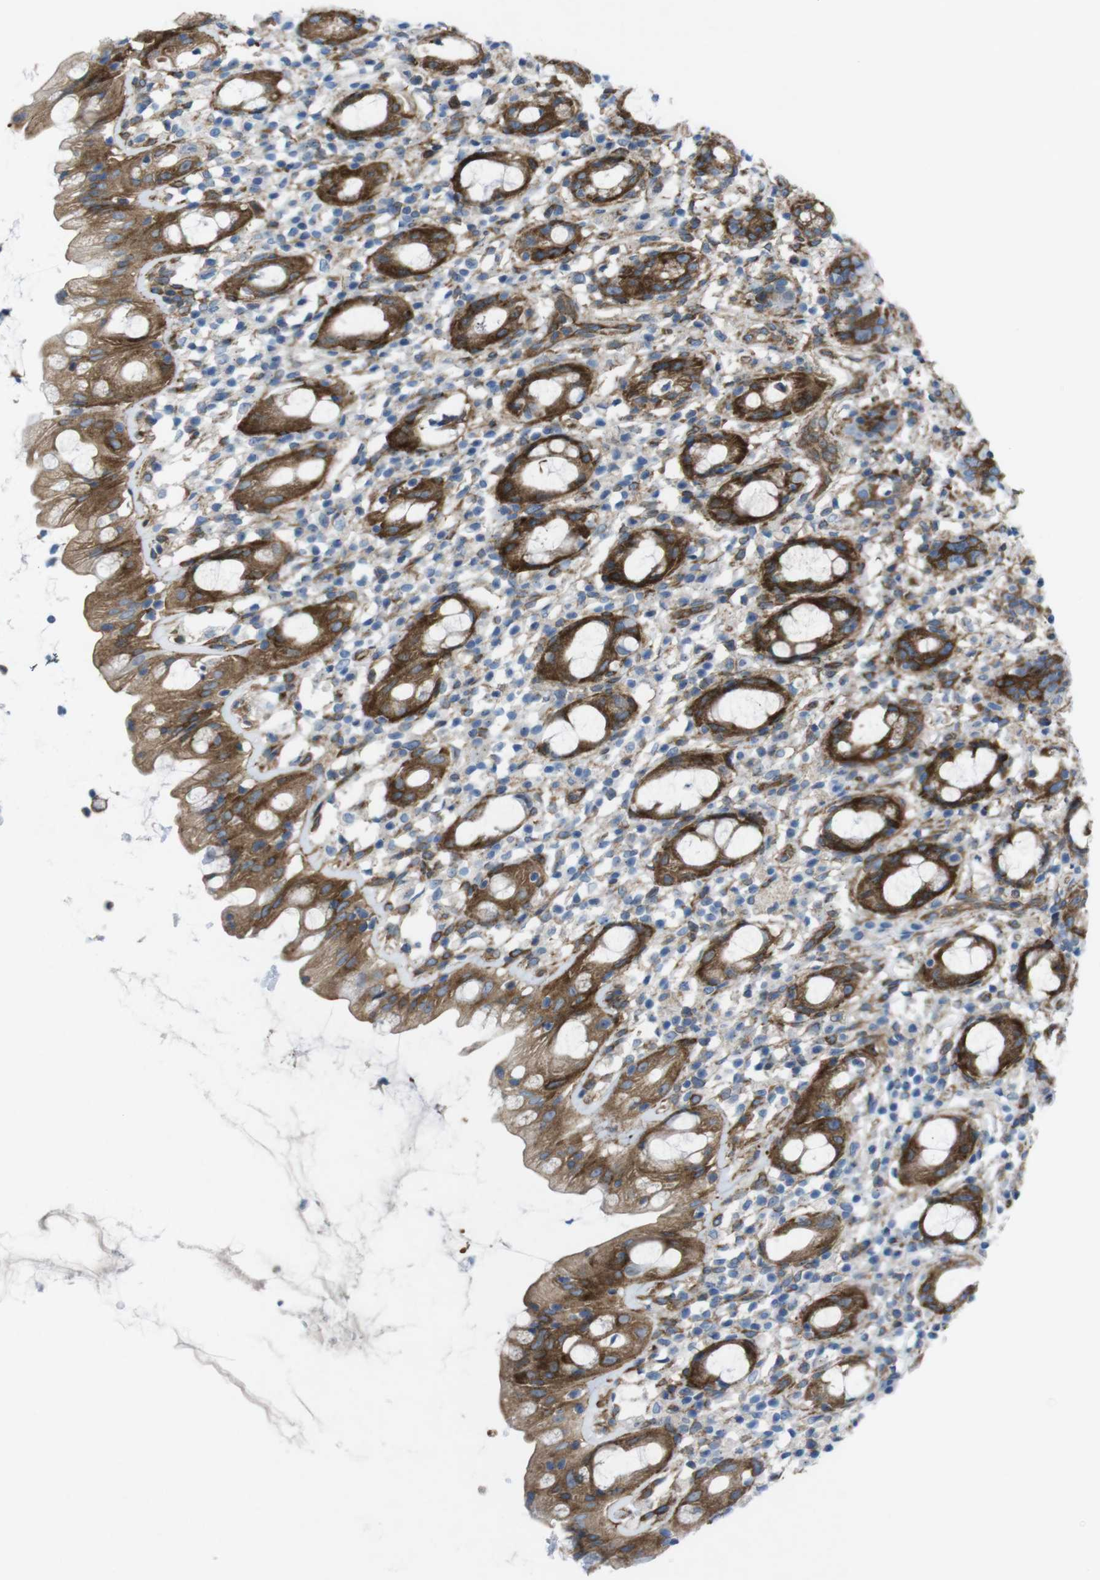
{"staining": {"intensity": "strong", "quantity": ">75%", "location": "cytoplasmic/membranous"}, "tissue": "rectum", "cell_type": "Glandular cells", "image_type": "normal", "snomed": [{"axis": "morphology", "description": "Normal tissue, NOS"}, {"axis": "topography", "description": "Rectum"}], "caption": "Immunohistochemistry (IHC) of unremarkable human rectum shows high levels of strong cytoplasmic/membranous expression in approximately >75% of glandular cells.", "gene": "DIAPH2", "patient": {"sex": "male", "age": 44}}